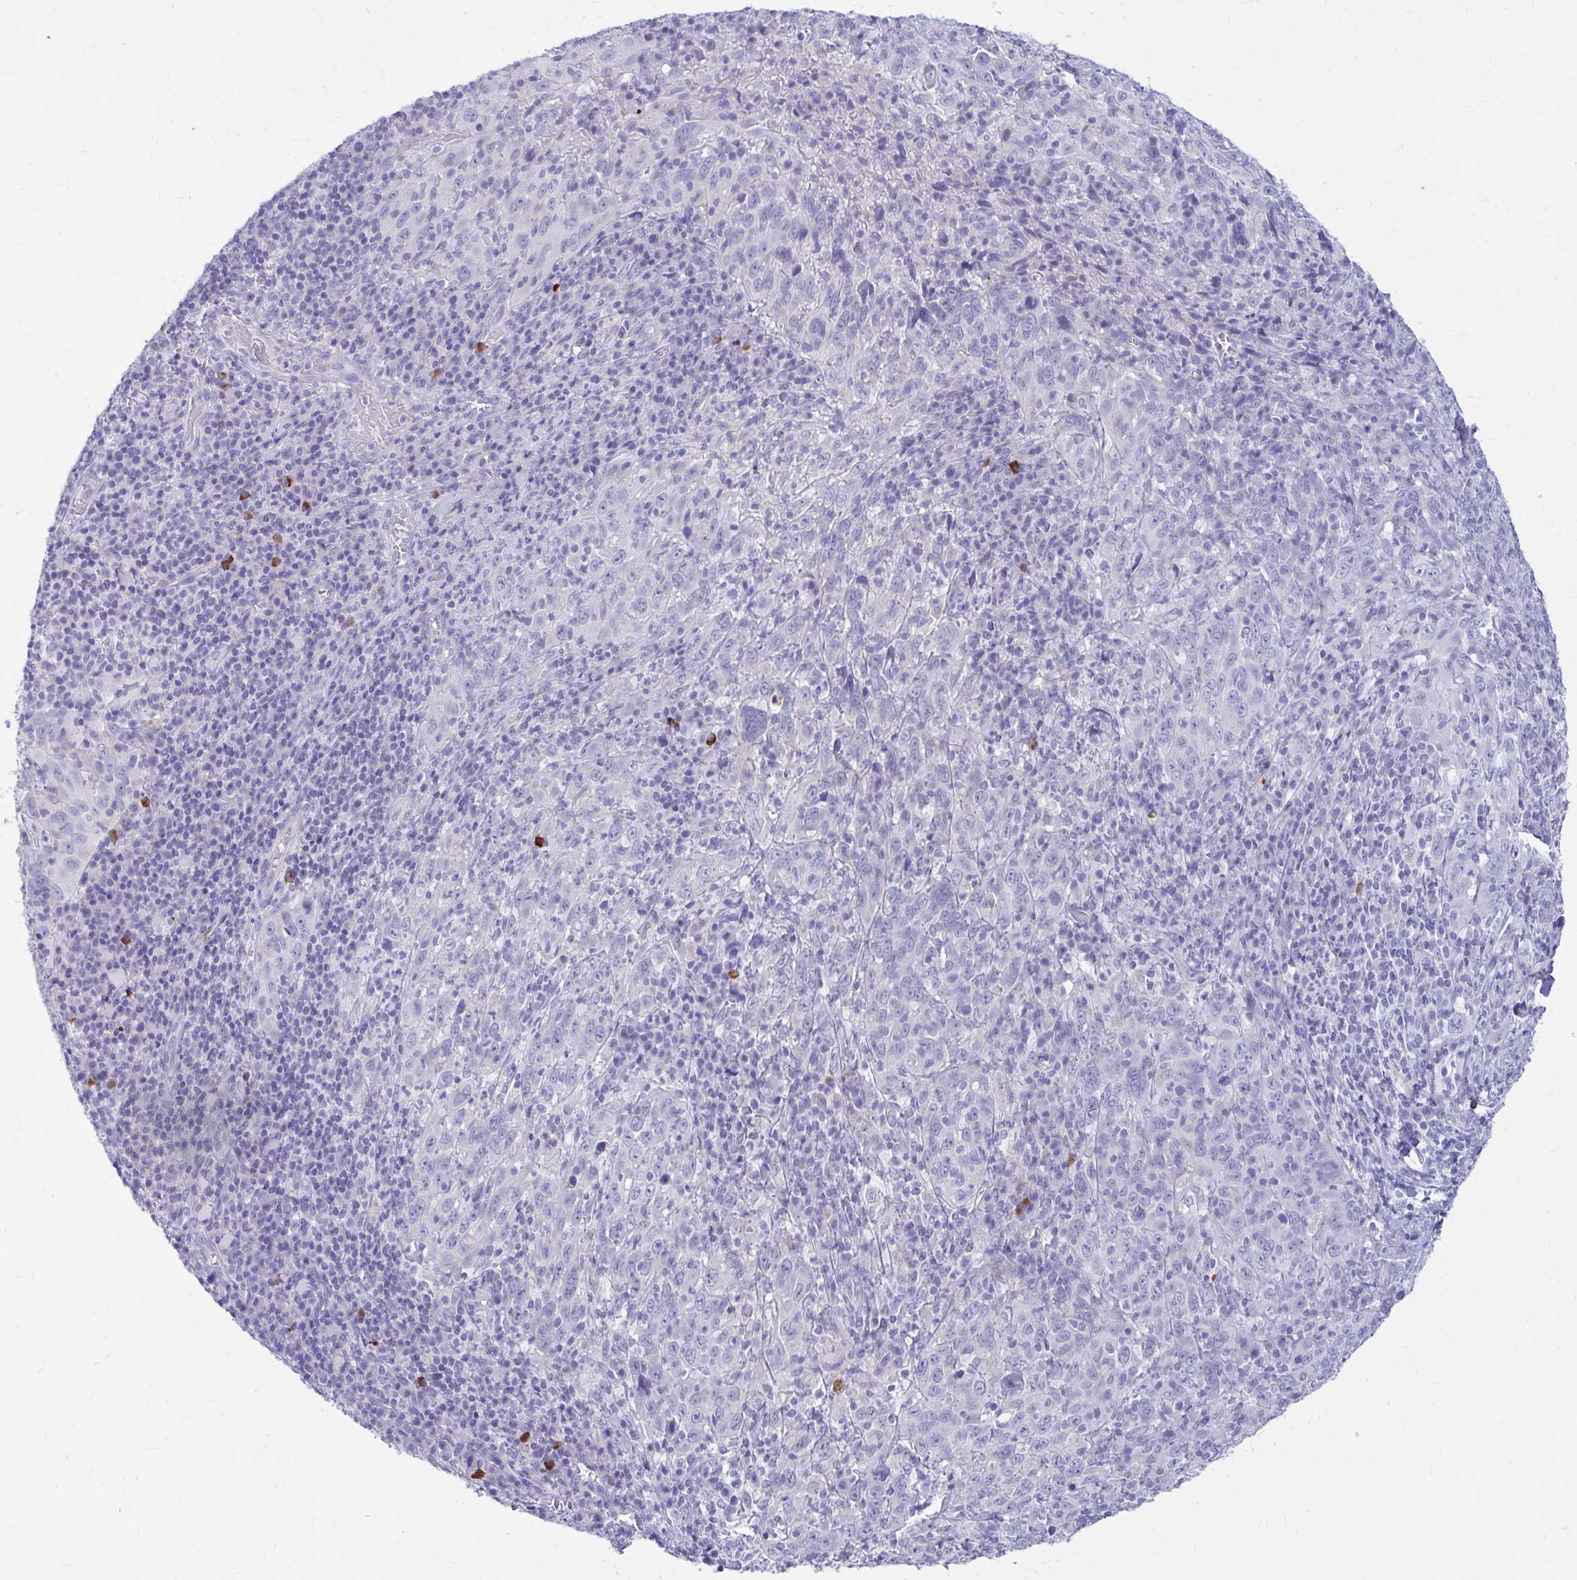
{"staining": {"intensity": "negative", "quantity": "none", "location": "none"}, "tissue": "cervical cancer", "cell_type": "Tumor cells", "image_type": "cancer", "snomed": [{"axis": "morphology", "description": "Squamous cell carcinoma, NOS"}, {"axis": "topography", "description": "Cervix"}], "caption": "DAB (3,3'-diaminobenzidine) immunohistochemical staining of cervical cancer reveals no significant staining in tumor cells.", "gene": "IGSF5", "patient": {"sex": "female", "age": 46}}